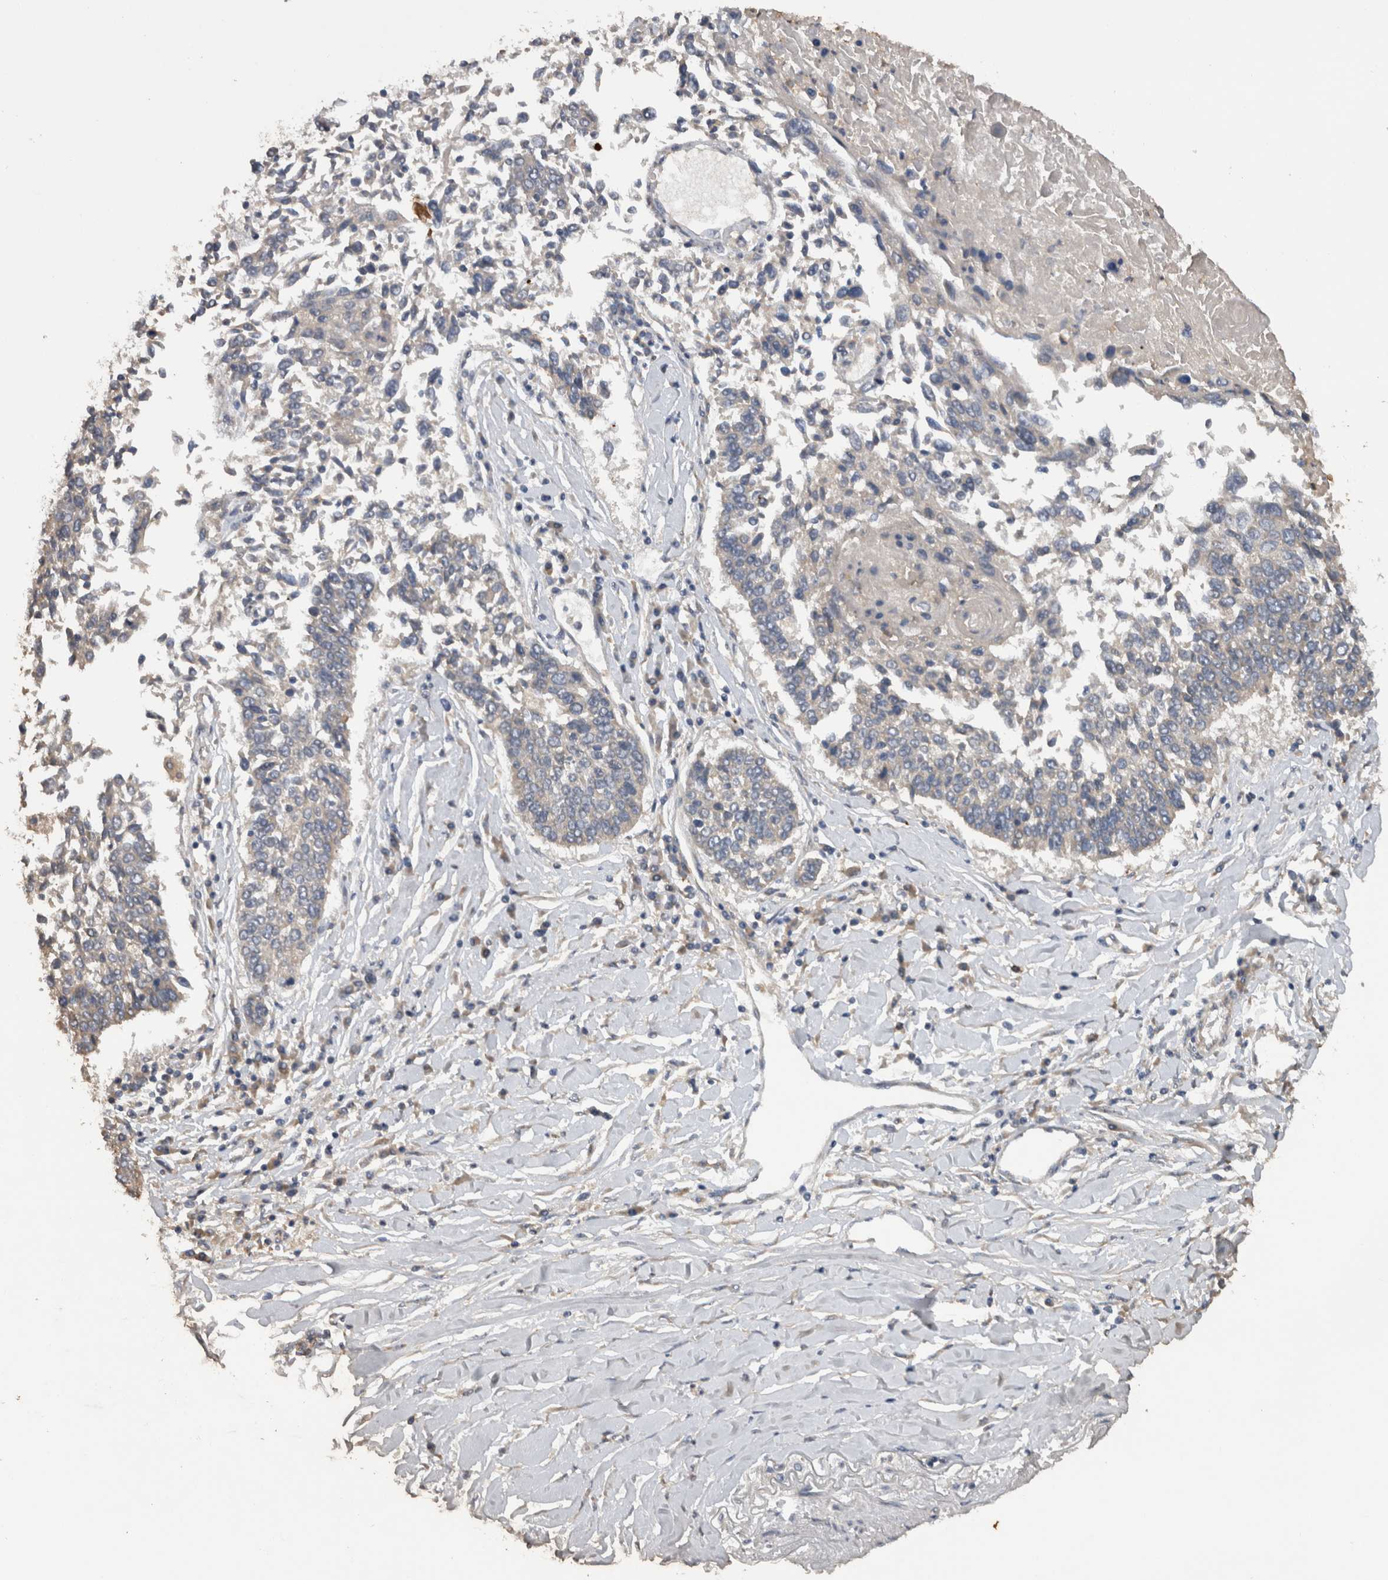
{"staining": {"intensity": "negative", "quantity": "none", "location": "none"}, "tissue": "lung cancer", "cell_type": "Tumor cells", "image_type": "cancer", "snomed": [{"axis": "morphology", "description": "Normal tissue, NOS"}, {"axis": "morphology", "description": "Squamous cell carcinoma, NOS"}, {"axis": "topography", "description": "Cartilage tissue"}, {"axis": "topography", "description": "Bronchus"}, {"axis": "topography", "description": "Lung"}, {"axis": "topography", "description": "Peripheral nerve tissue"}], "caption": "Photomicrograph shows no protein staining in tumor cells of lung cancer tissue.", "gene": "TMED7", "patient": {"sex": "female", "age": 49}}